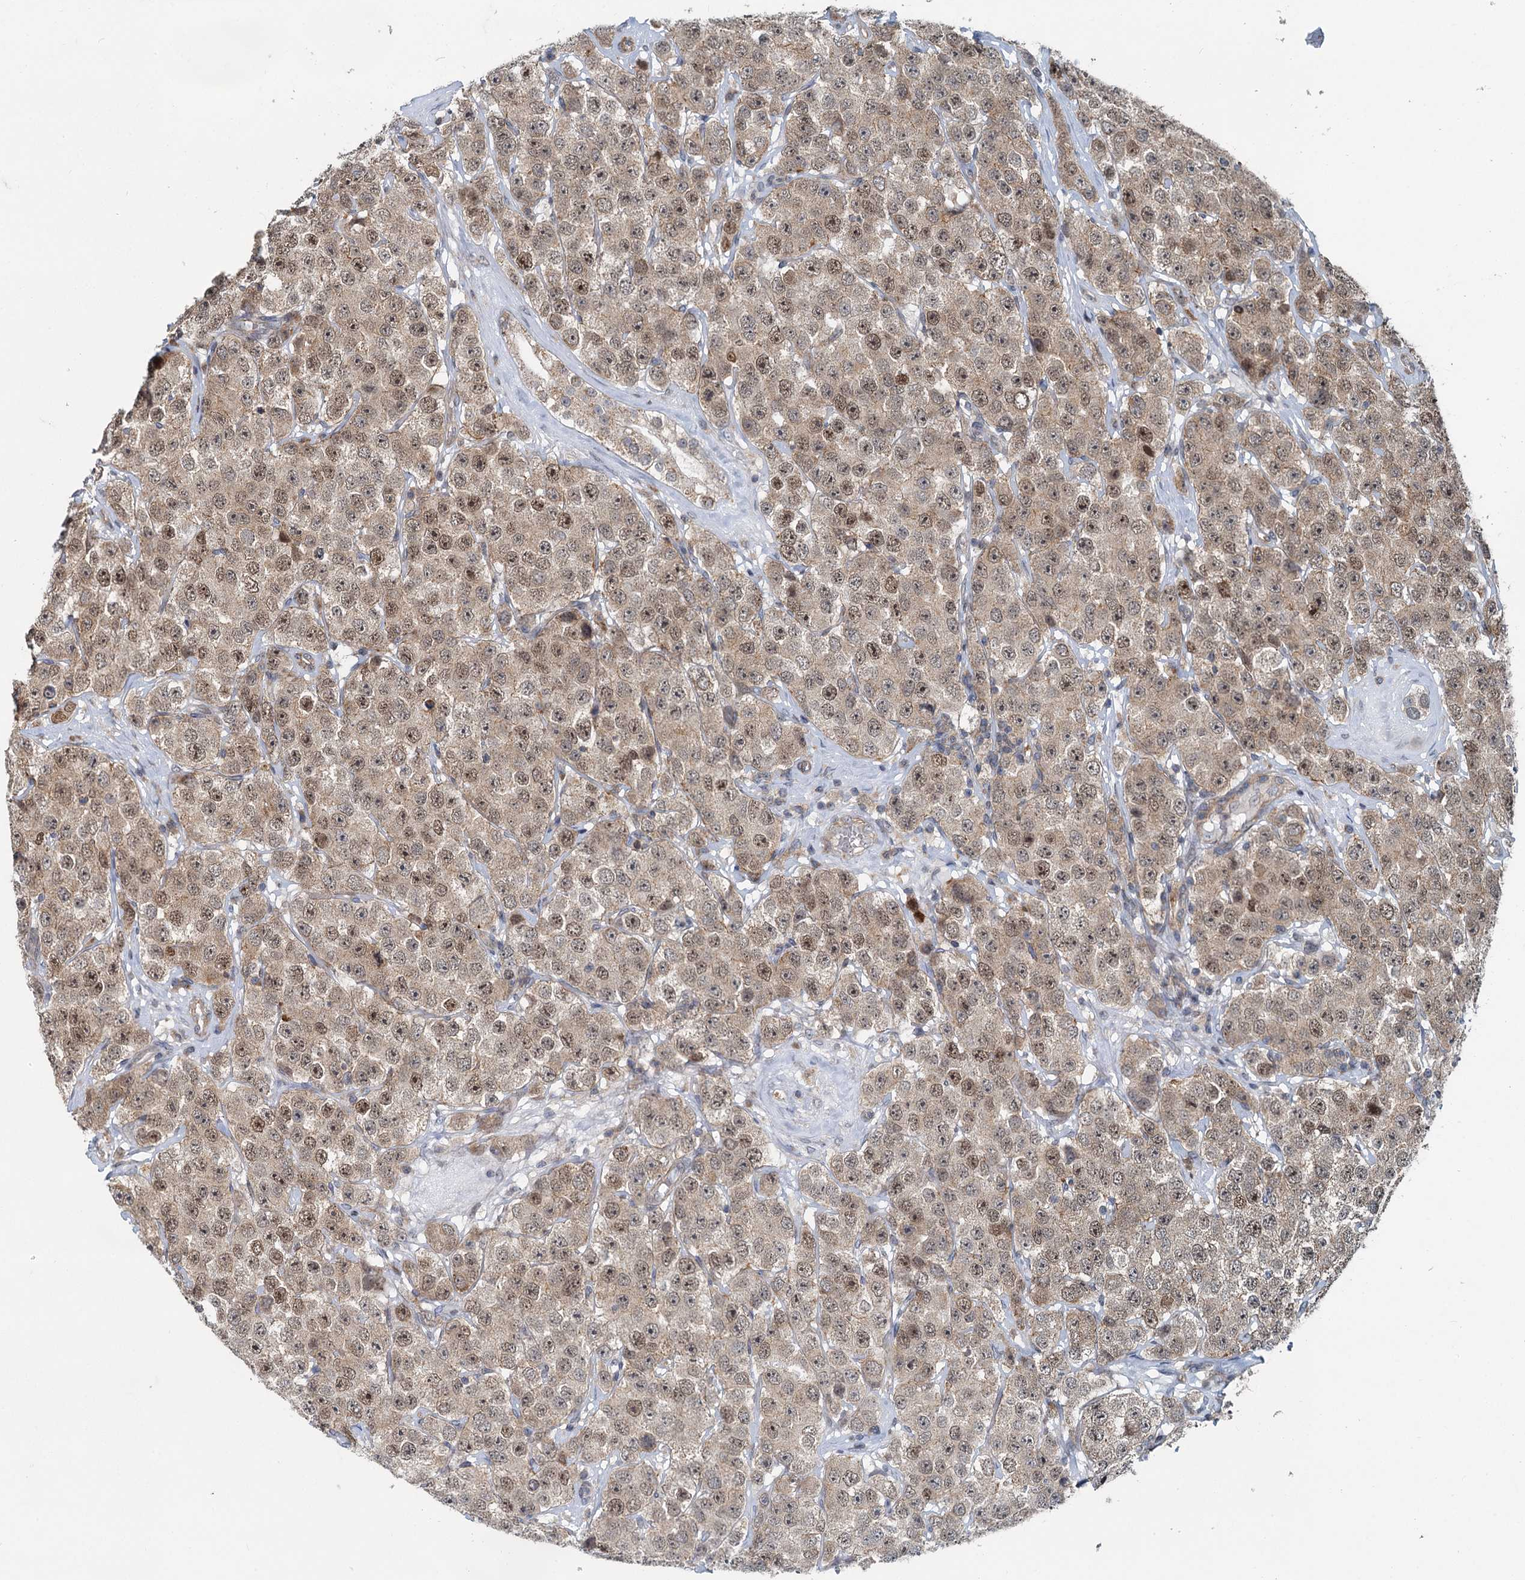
{"staining": {"intensity": "weak", "quantity": ">75%", "location": "cytoplasmic/membranous,nuclear"}, "tissue": "testis cancer", "cell_type": "Tumor cells", "image_type": "cancer", "snomed": [{"axis": "morphology", "description": "Seminoma, NOS"}, {"axis": "topography", "description": "Testis"}], "caption": "This micrograph displays IHC staining of testis cancer (seminoma), with low weak cytoplasmic/membranous and nuclear positivity in approximately >75% of tumor cells.", "gene": "ADCY2", "patient": {"sex": "male", "age": 28}}